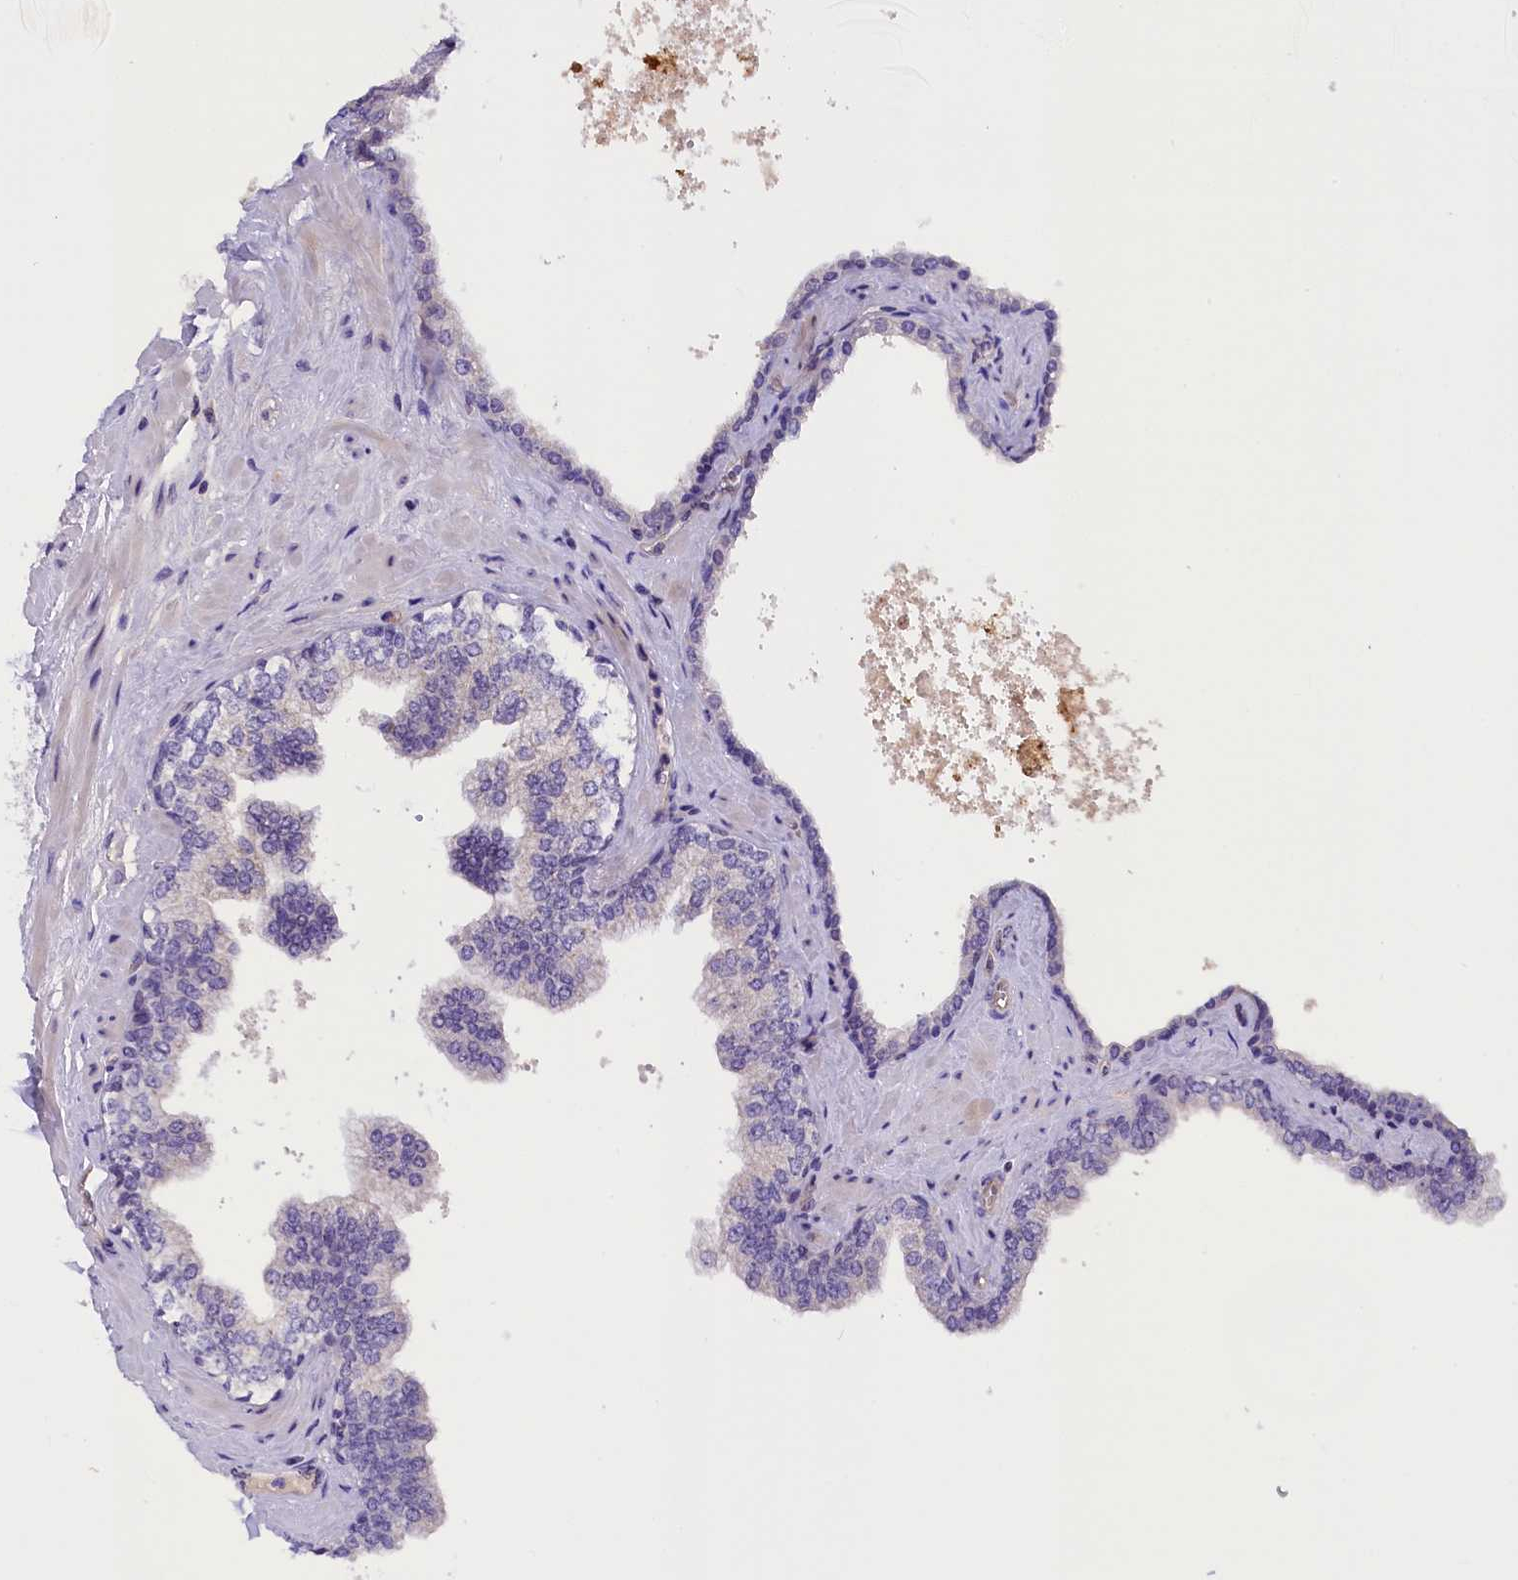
{"staining": {"intensity": "negative", "quantity": "none", "location": "none"}, "tissue": "prostate", "cell_type": "Glandular cells", "image_type": "normal", "snomed": [{"axis": "morphology", "description": "Normal tissue, NOS"}, {"axis": "topography", "description": "Prostate"}], "caption": "IHC of benign human prostate reveals no staining in glandular cells.", "gene": "CCDC32", "patient": {"sex": "male", "age": 60}}